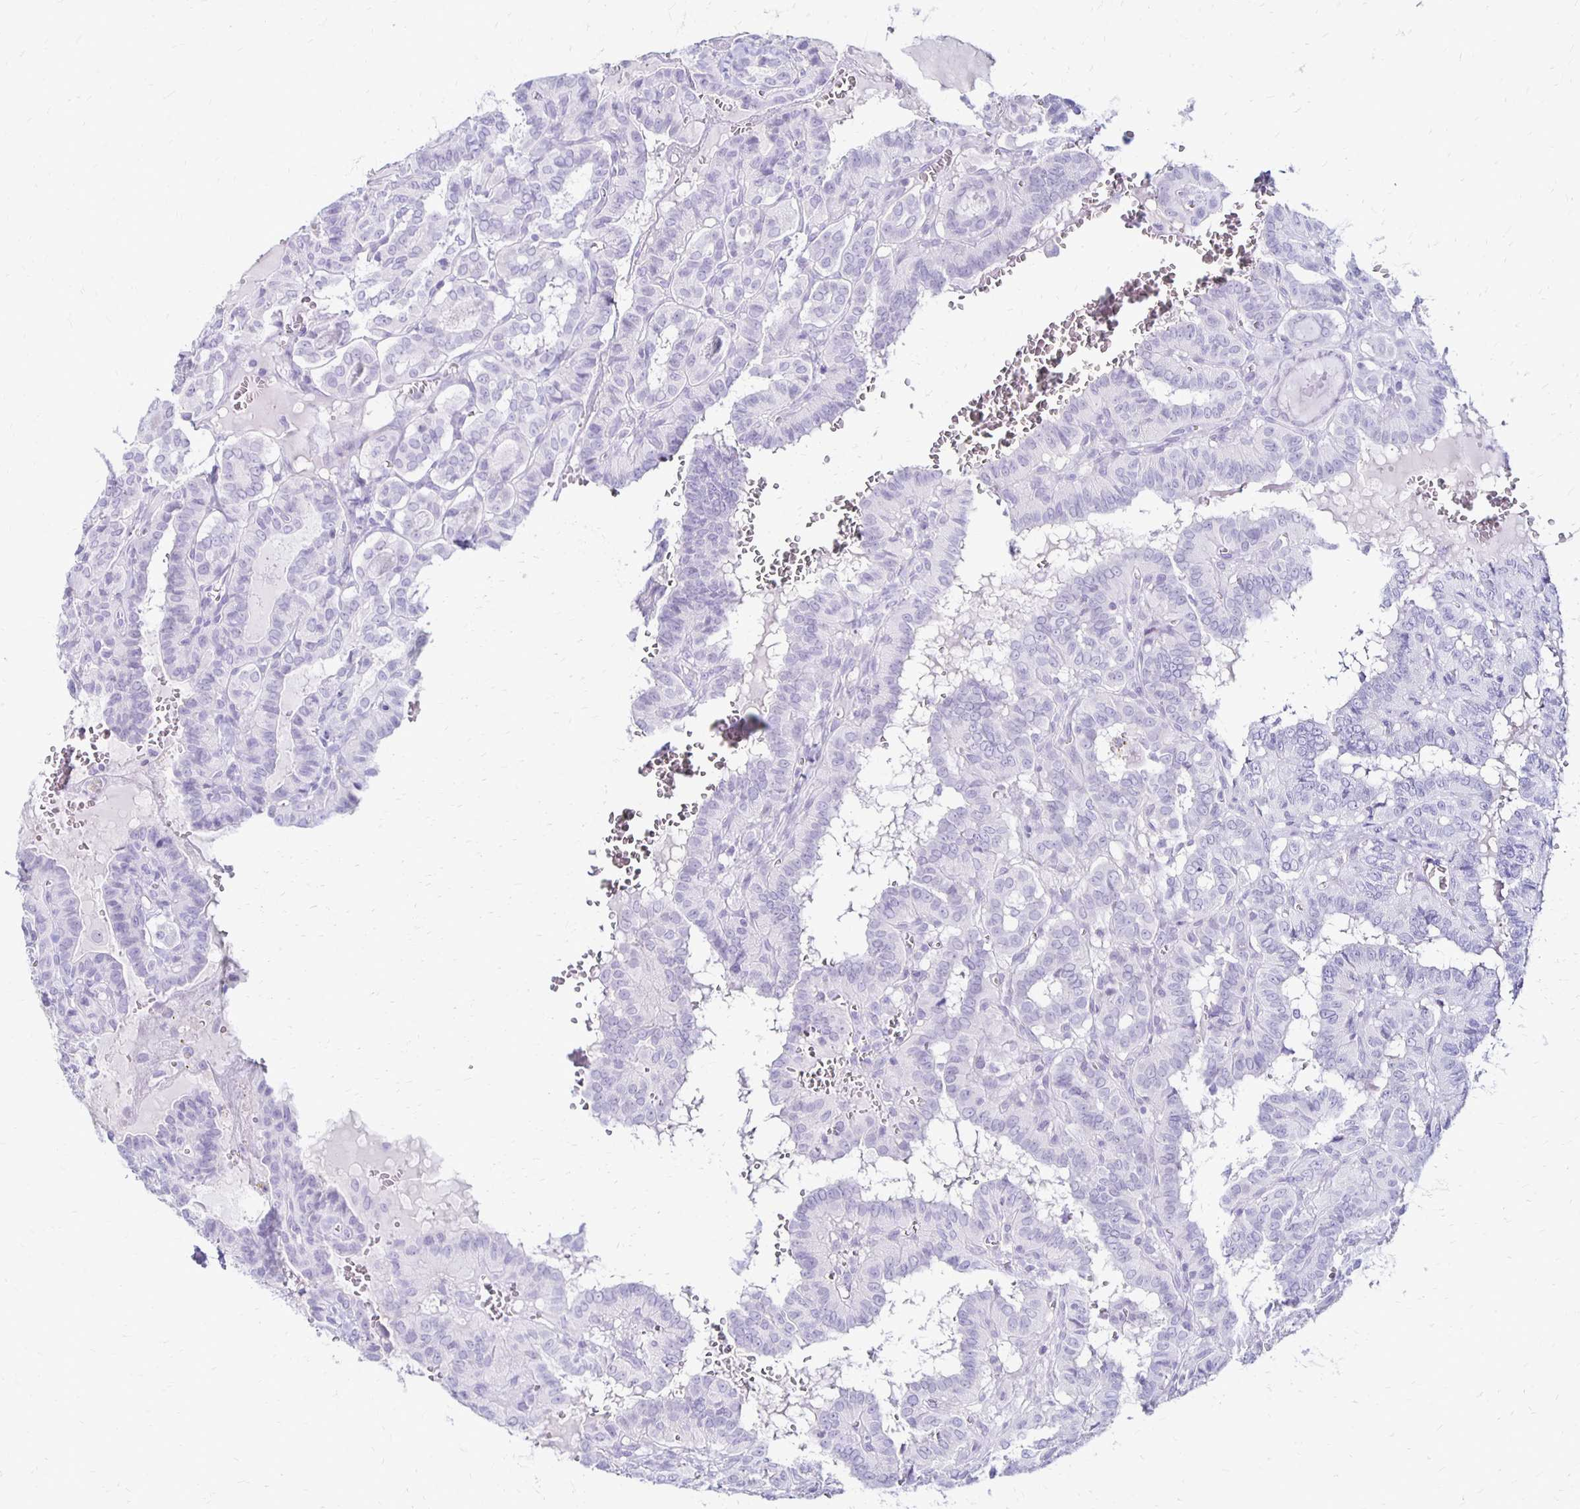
{"staining": {"intensity": "negative", "quantity": "none", "location": "none"}, "tissue": "thyroid cancer", "cell_type": "Tumor cells", "image_type": "cancer", "snomed": [{"axis": "morphology", "description": "Papillary adenocarcinoma, NOS"}, {"axis": "topography", "description": "Thyroid gland"}], "caption": "IHC of papillary adenocarcinoma (thyroid) reveals no expression in tumor cells.", "gene": "RYR1", "patient": {"sex": "female", "age": 21}}